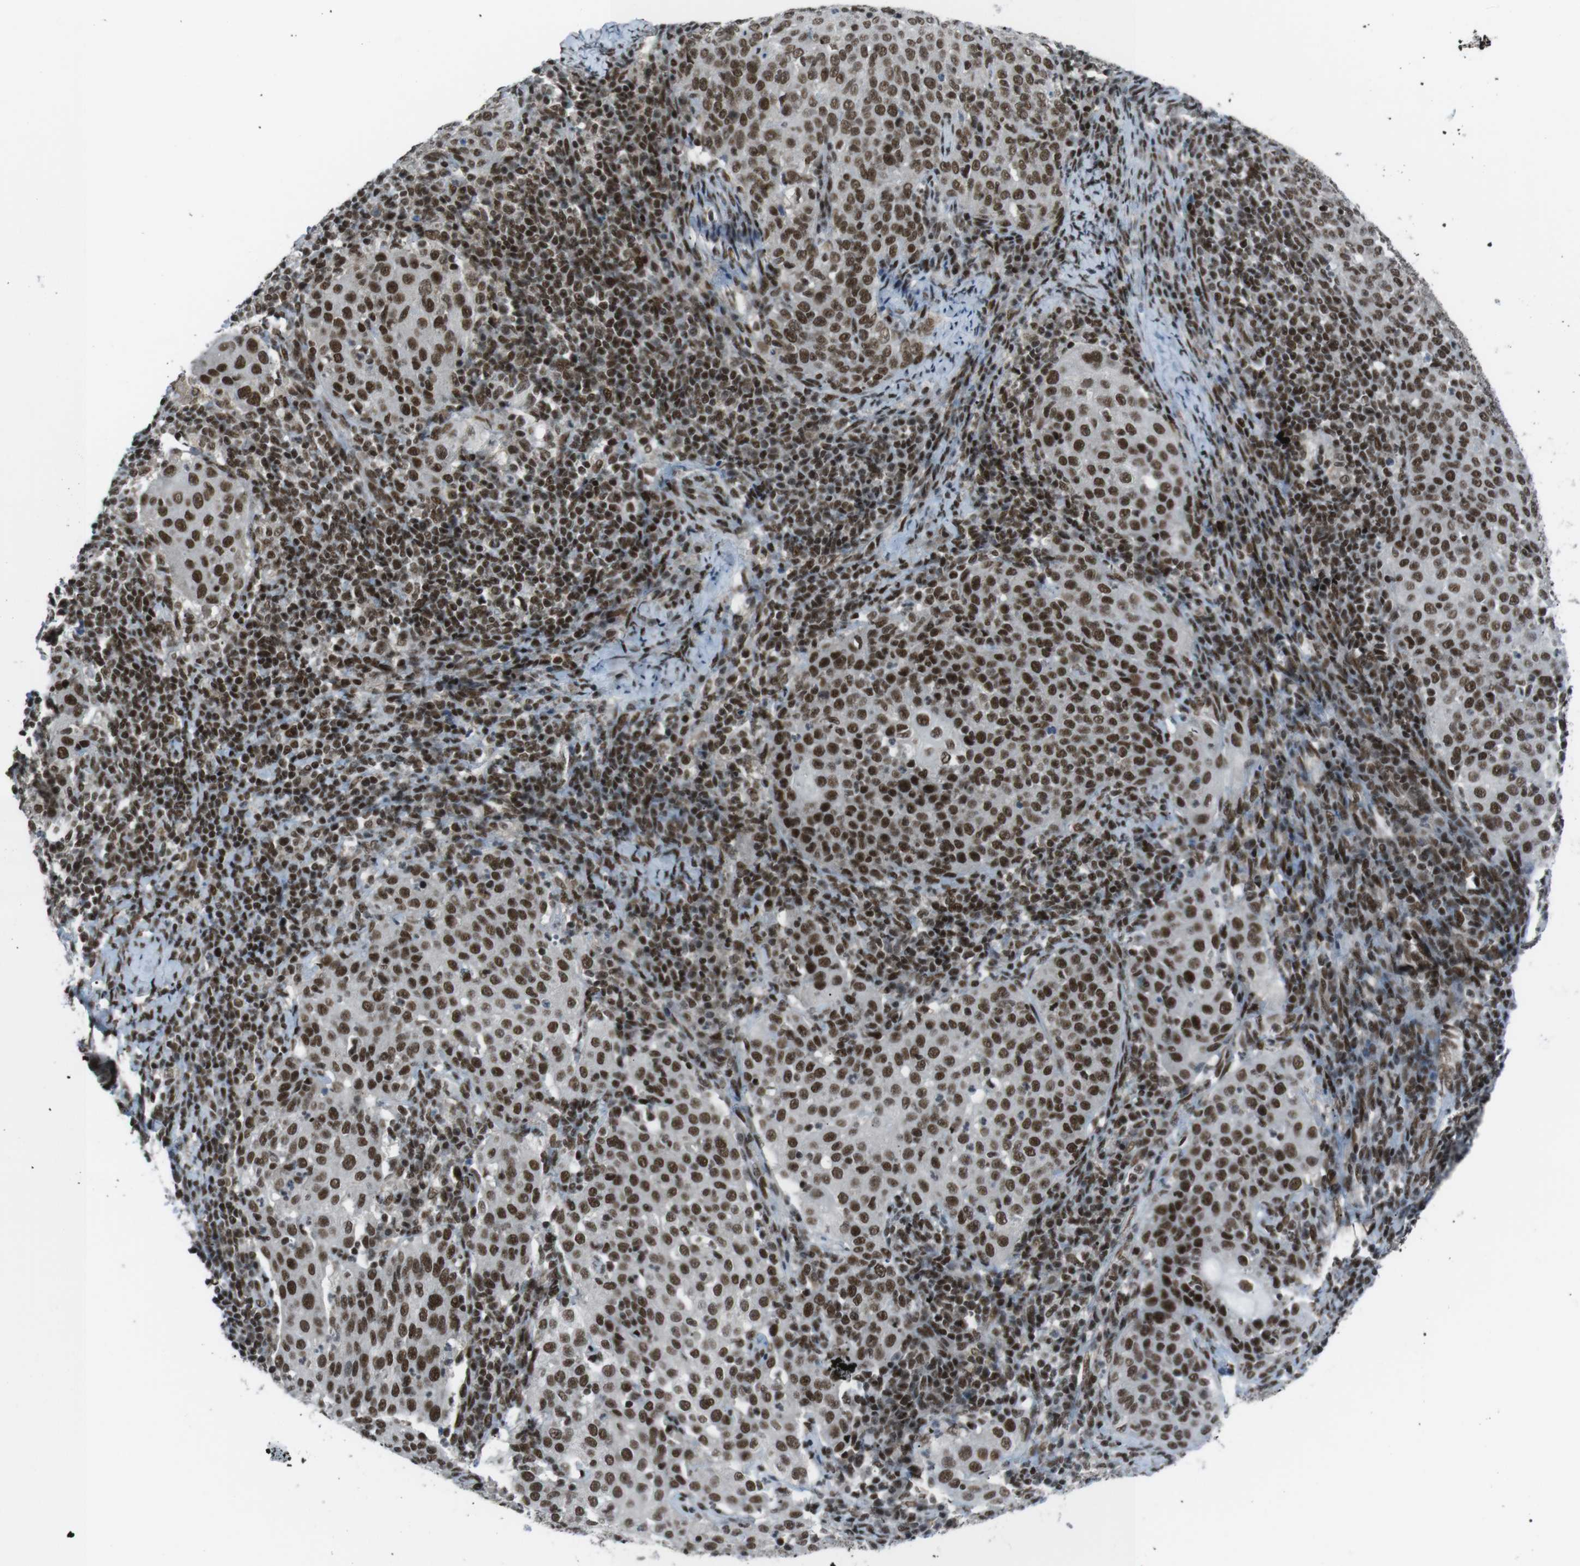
{"staining": {"intensity": "strong", "quantity": ">75%", "location": "nuclear"}, "tissue": "cervical cancer", "cell_type": "Tumor cells", "image_type": "cancer", "snomed": [{"axis": "morphology", "description": "Squamous cell carcinoma, NOS"}, {"axis": "topography", "description": "Cervix"}], "caption": "Immunohistochemical staining of squamous cell carcinoma (cervical) shows high levels of strong nuclear staining in about >75% of tumor cells. (Stains: DAB in brown, nuclei in blue, Microscopy: brightfield microscopy at high magnification).", "gene": "TAF1", "patient": {"sex": "female", "age": 51}}